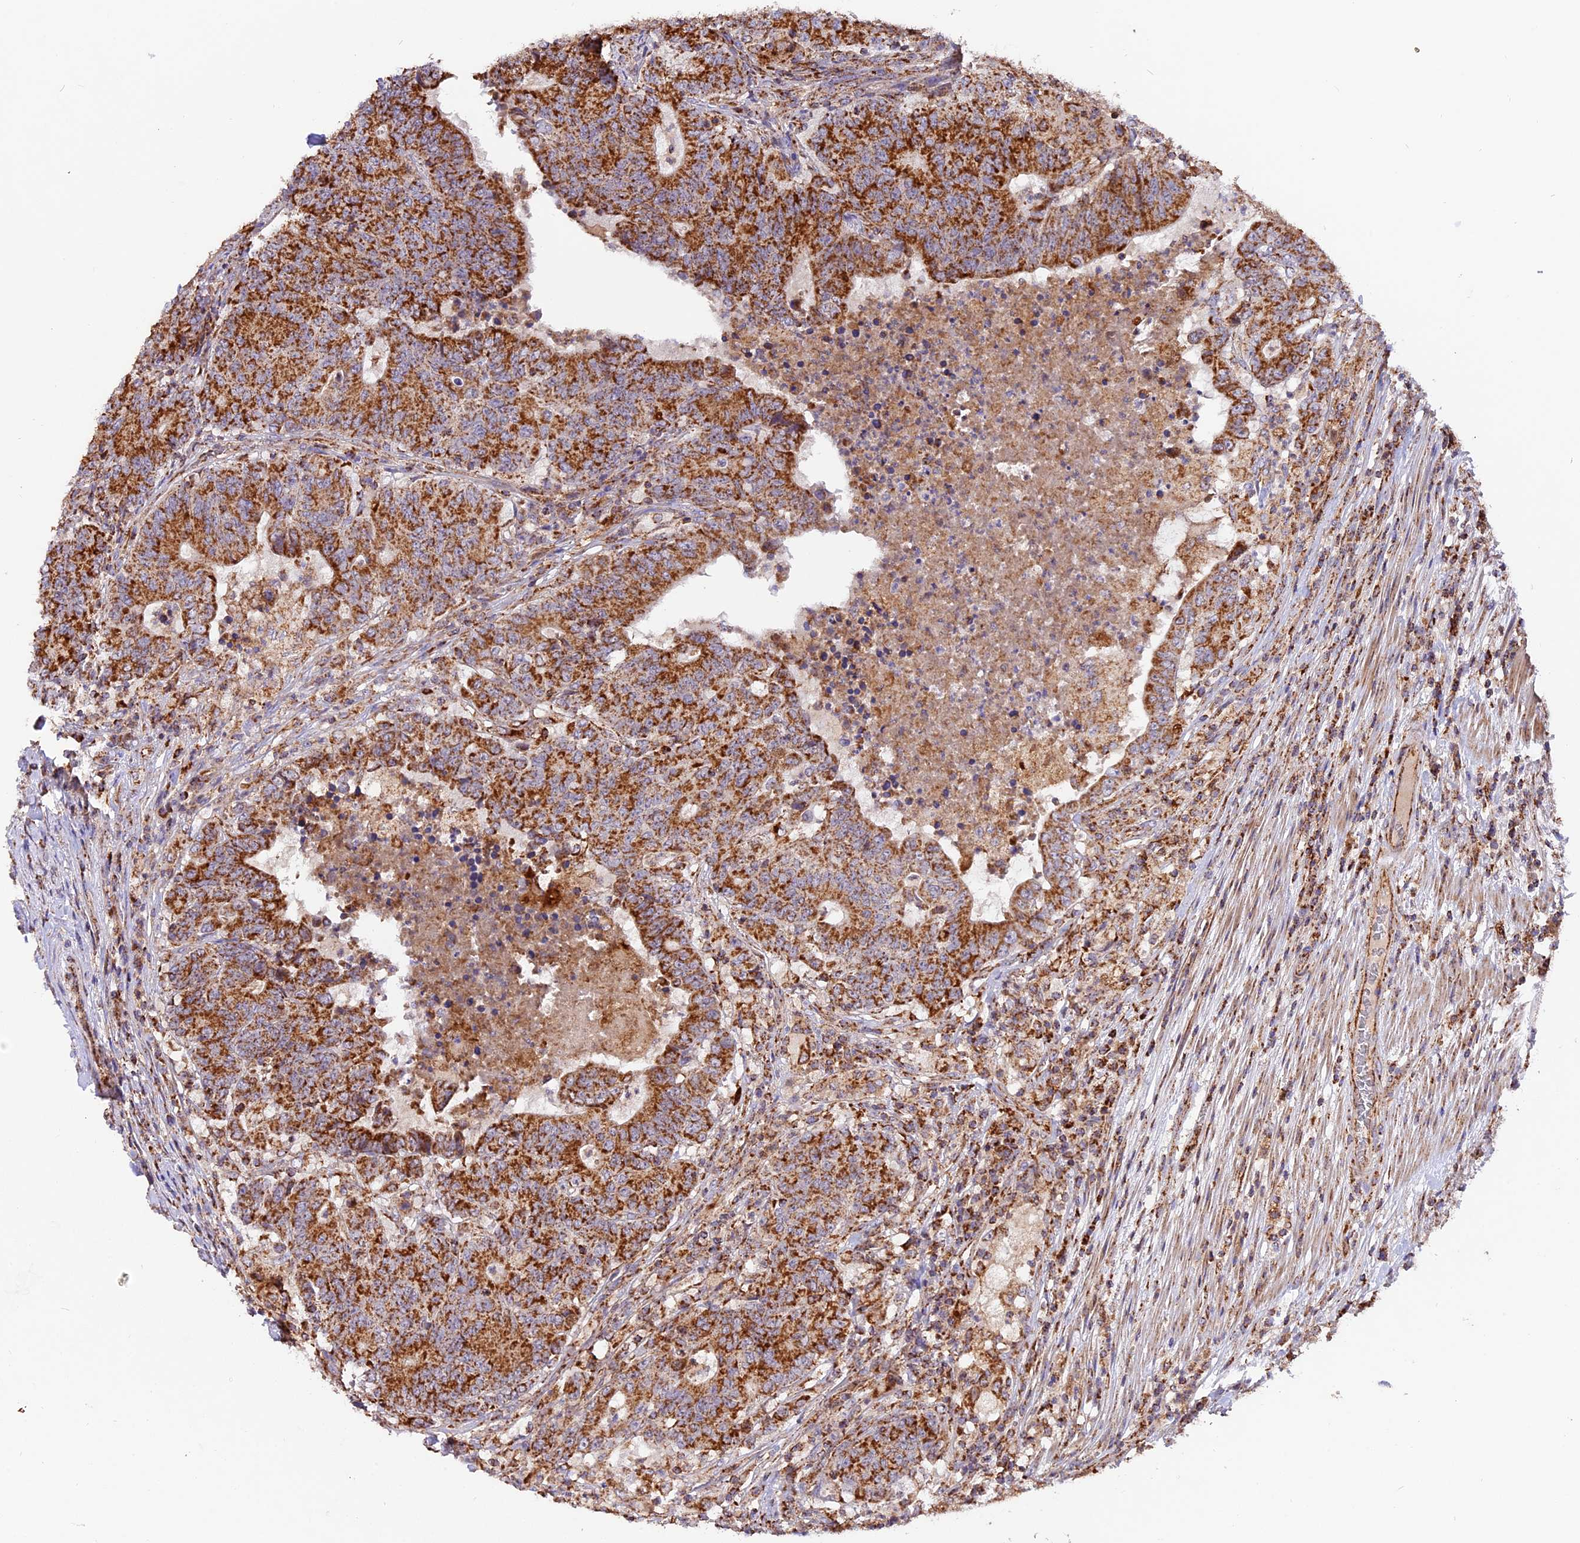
{"staining": {"intensity": "strong", "quantity": ">75%", "location": "cytoplasmic/membranous"}, "tissue": "colorectal cancer", "cell_type": "Tumor cells", "image_type": "cancer", "snomed": [{"axis": "morphology", "description": "Adenocarcinoma, NOS"}, {"axis": "topography", "description": "Colon"}], "caption": "Colorectal adenocarcinoma tissue exhibits strong cytoplasmic/membranous positivity in about >75% of tumor cells", "gene": "NDUFA8", "patient": {"sex": "female", "age": 75}}